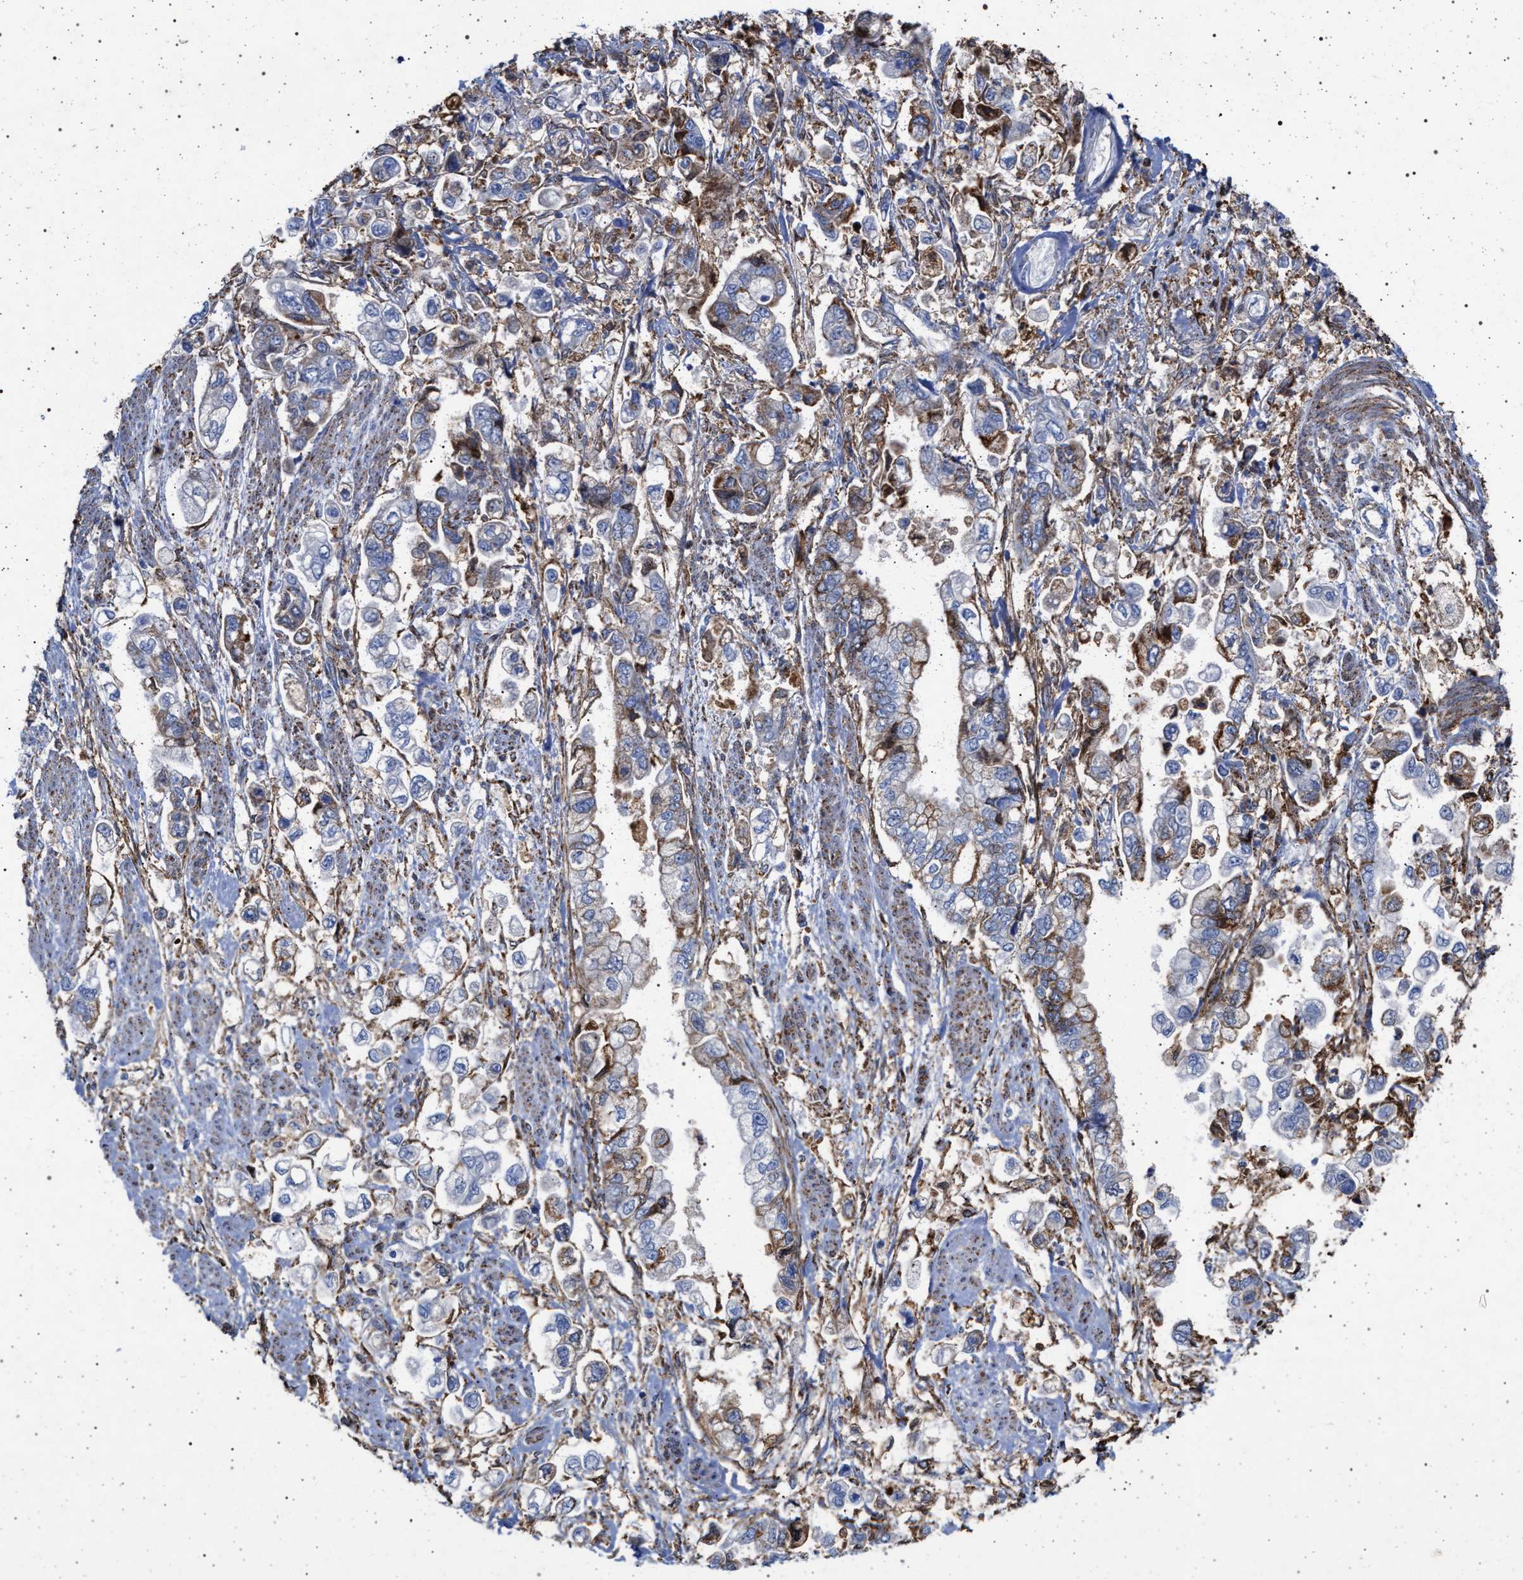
{"staining": {"intensity": "moderate", "quantity": "<25%", "location": "cytoplasmic/membranous"}, "tissue": "stomach cancer", "cell_type": "Tumor cells", "image_type": "cancer", "snomed": [{"axis": "morphology", "description": "Normal tissue, NOS"}, {"axis": "morphology", "description": "Adenocarcinoma, NOS"}, {"axis": "topography", "description": "Stomach"}], "caption": "Immunohistochemistry (IHC) (DAB (3,3'-diaminobenzidine)) staining of stomach cancer (adenocarcinoma) demonstrates moderate cytoplasmic/membranous protein expression in about <25% of tumor cells. (brown staining indicates protein expression, while blue staining denotes nuclei).", "gene": "PLG", "patient": {"sex": "male", "age": 62}}